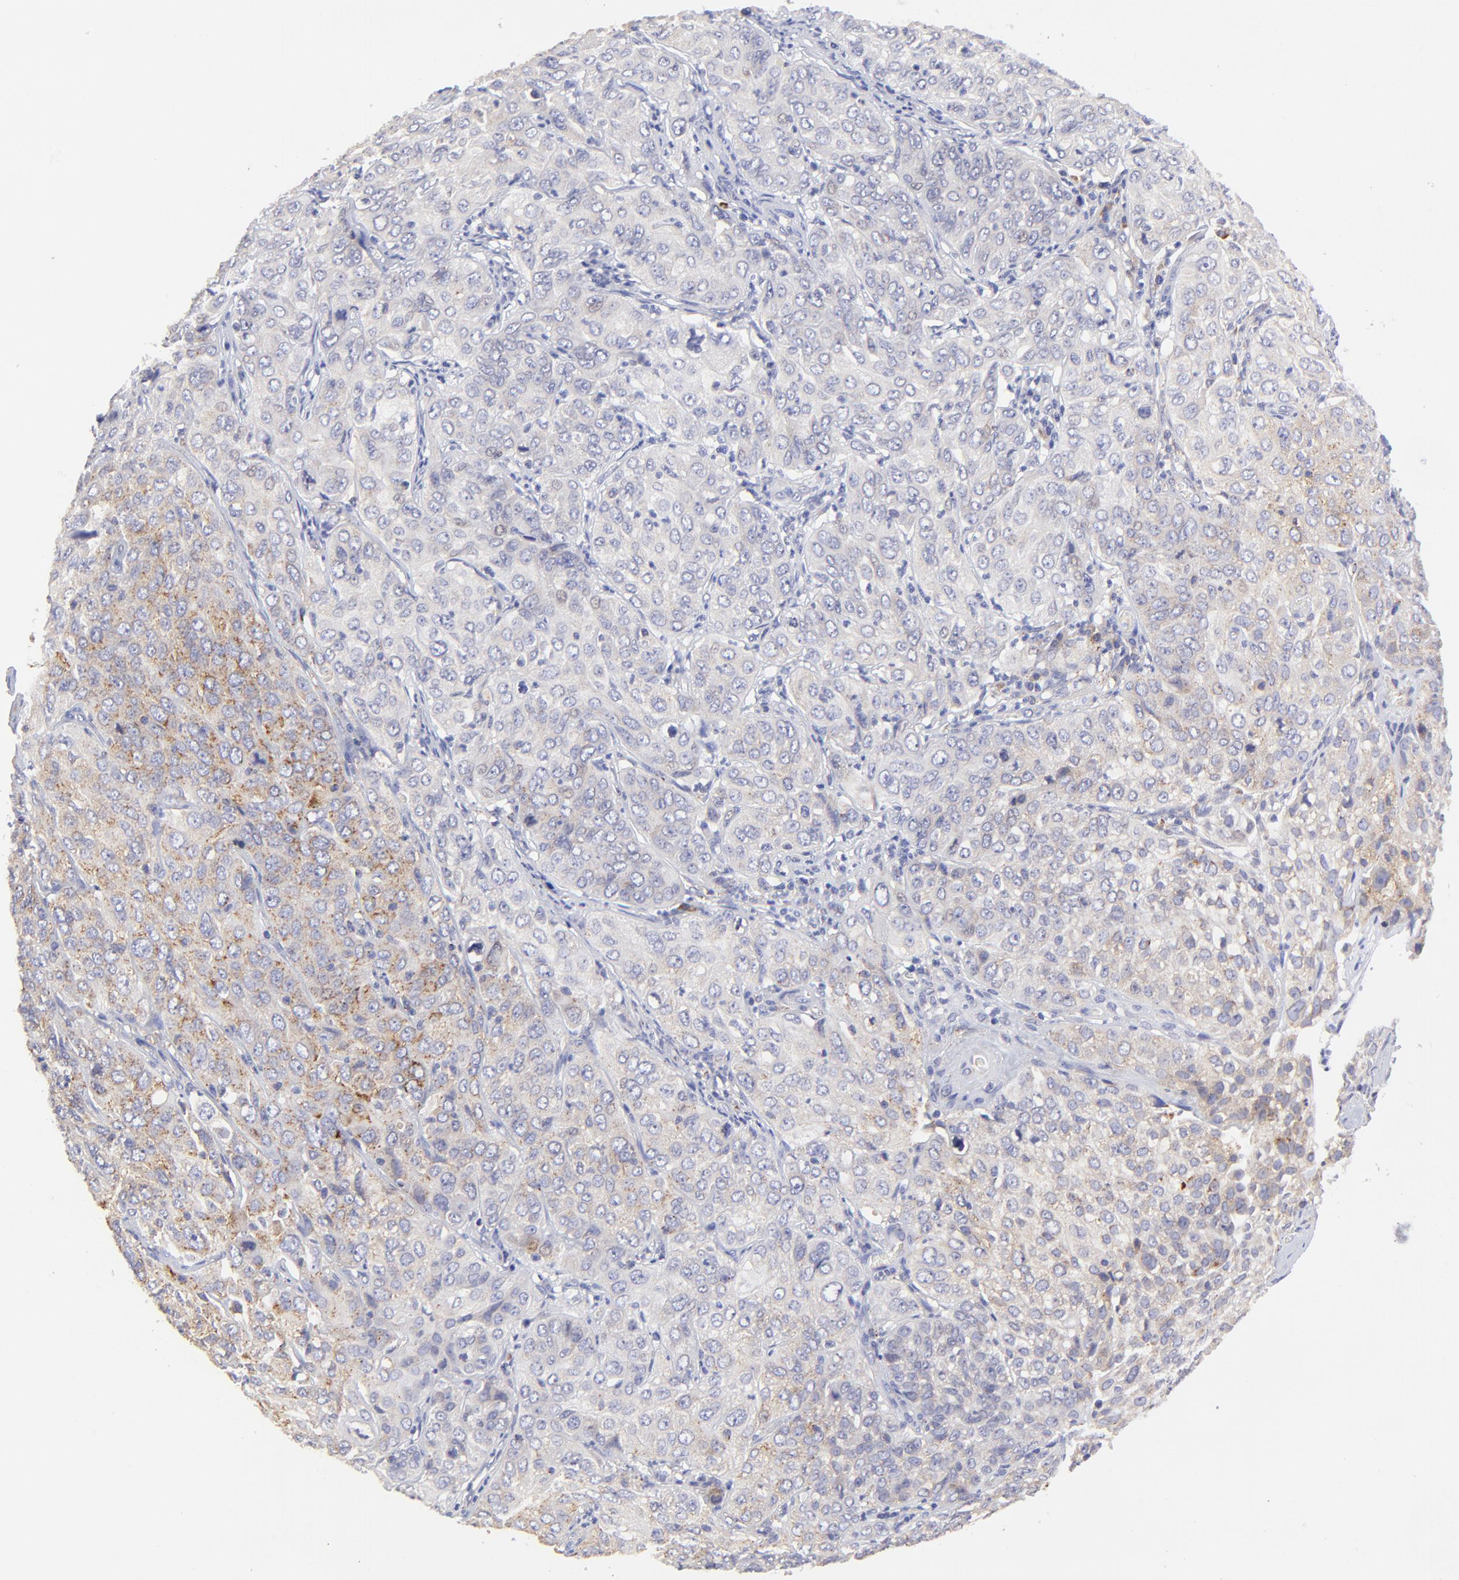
{"staining": {"intensity": "moderate", "quantity": "<25%", "location": "cytoplasmic/membranous"}, "tissue": "cervical cancer", "cell_type": "Tumor cells", "image_type": "cancer", "snomed": [{"axis": "morphology", "description": "Squamous cell carcinoma, NOS"}, {"axis": "topography", "description": "Cervix"}], "caption": "This is an image of immunohistochemistry staining of cervical cancer, which shows moderate positivity in the cytoplasmic/membranous of tumor cells.", "gene": "LHFPL1", "patient": {"sex": "female", "age": 38}}